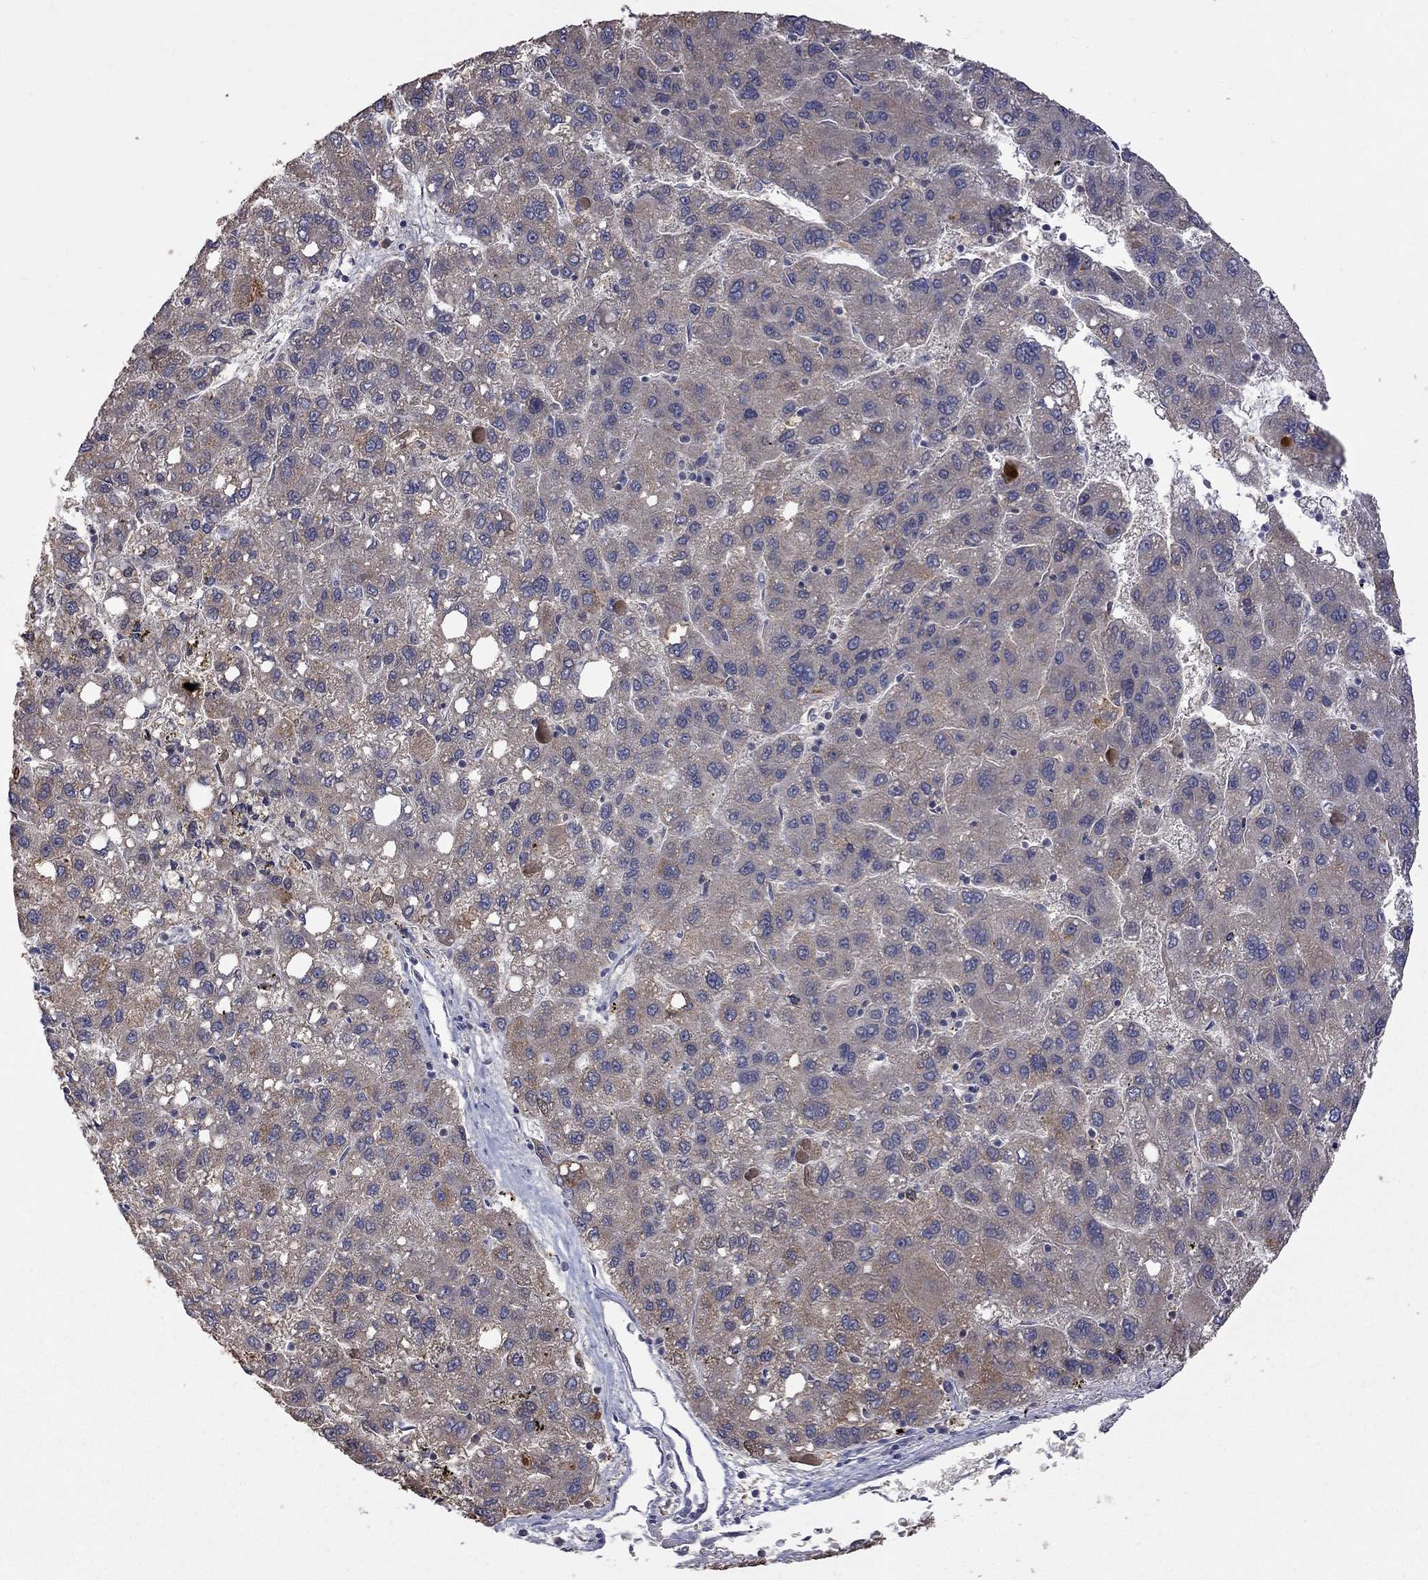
{"staining": {"intensity": "weak", "quantity": ">75%", "location": "cytoplasmic/membranous"}, "tissue": "liver cancer", "cell_type": "Tumor cells", "image_type": "cancer", "snomed": [{"axis": "morphology", "description": "Carcinoma, Hepatocellular, NOS"}, {"axis": "topography", "description": "Liver"}], "caption": "Immunohistochemical staining of human liver cancer demonstrates low levels of weak cytoplasmic/membranous expression in about >75% of tumor cells.", "gene": "HTR6", "patient": {"sex": "female", "age": 82}}